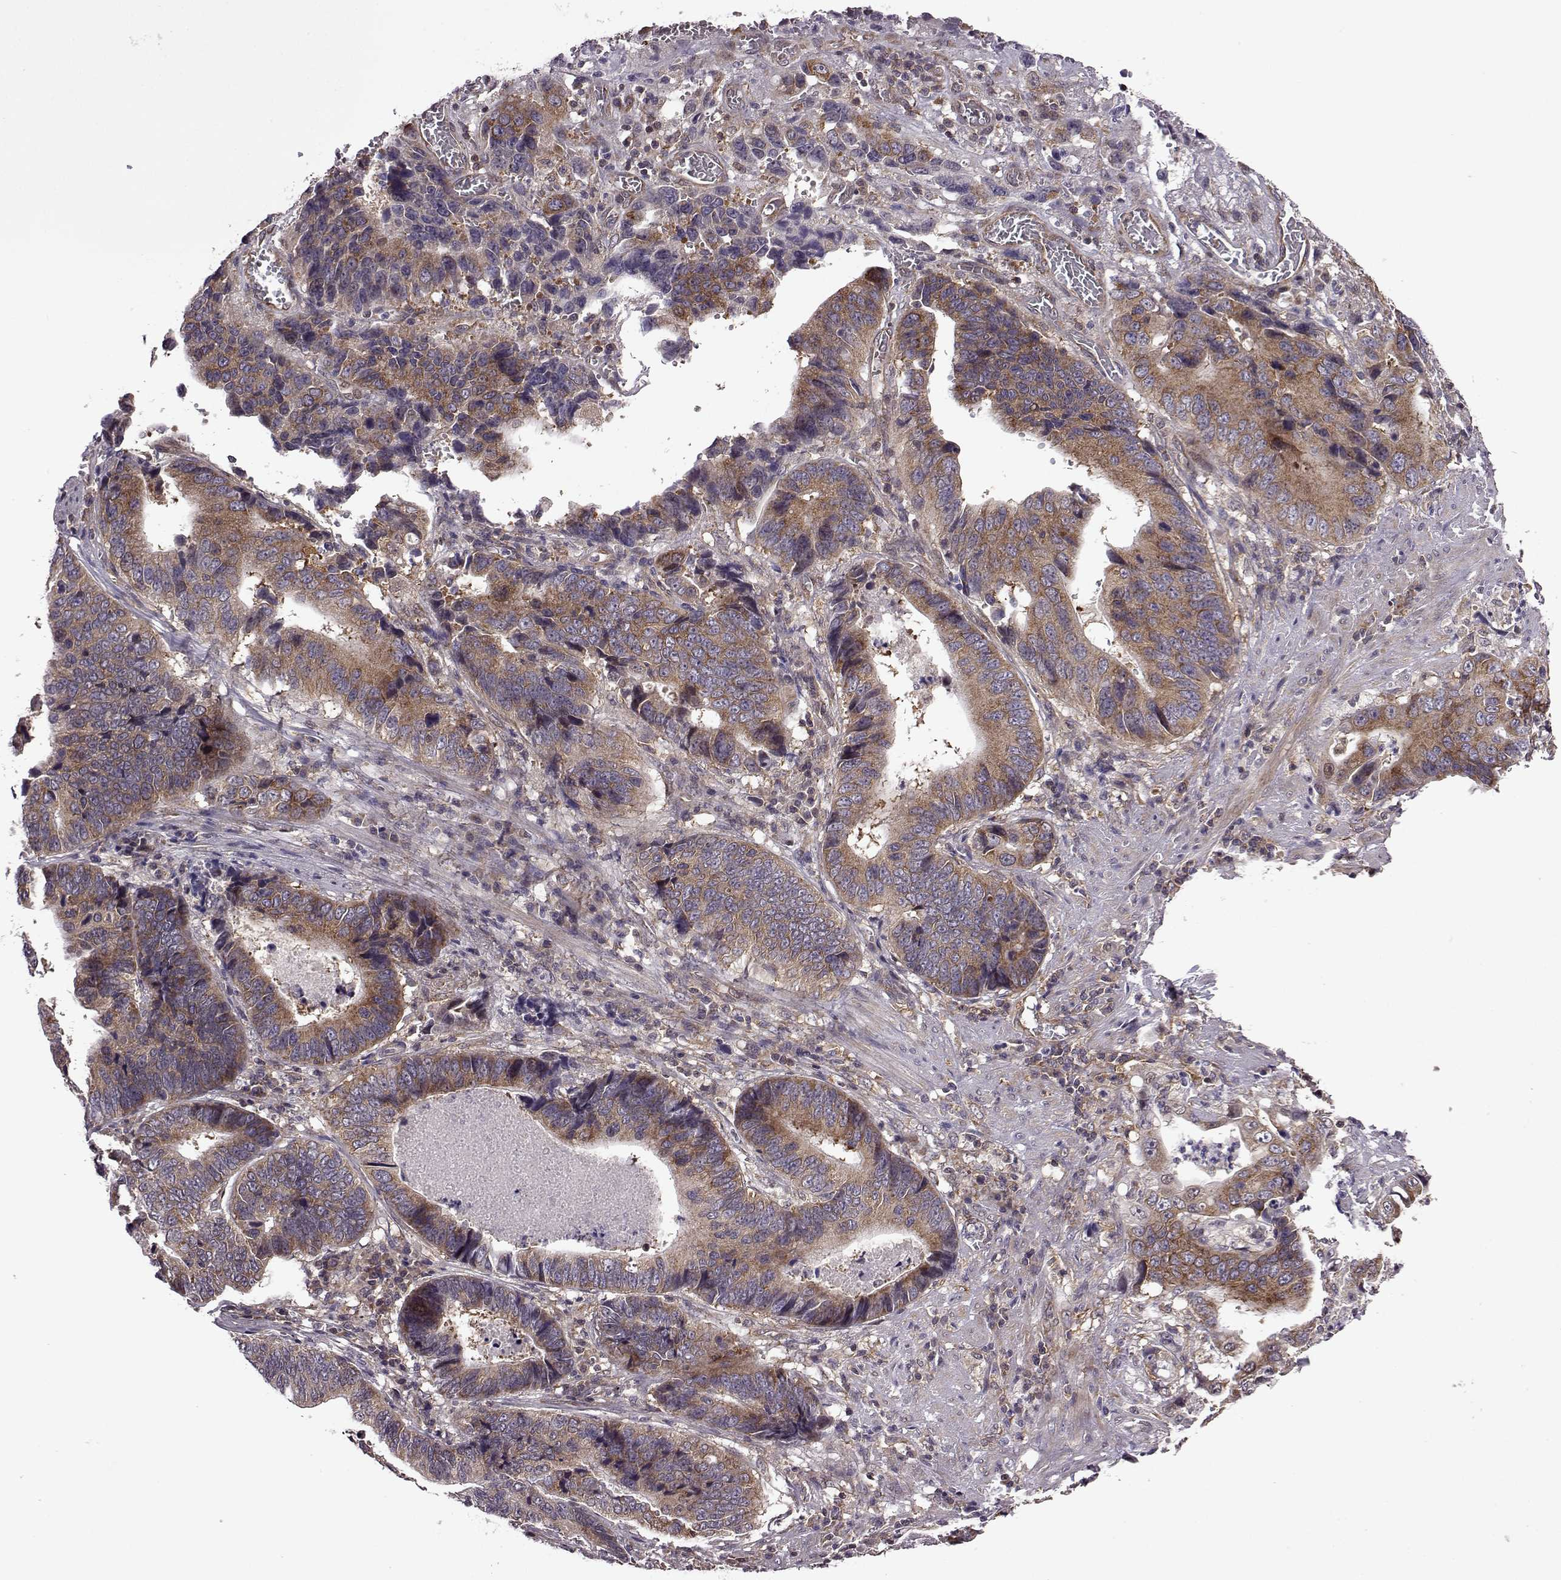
{"staining": {"intensity": "moderate", "quantity": ">75%", "location": "cytoplasmic/membranous"}, "tissue": "stomach cancer", "cell_type": "Tumor cells", "image_type": "cancer", "snomed": [{"axis": "morphology", "description": "Adenocarcinoma, NOS"}, {"axis": "topography", "description": "Stomach"}], "caption": "Adenocarcinoma (stomach) was stained to show a protein in brown. There is medium levels of moderate cytoplasmic/membranous positivity in about >75% of tumor cells. (Brightfield microscopy of DAB IHC at high magnification).", "gene": "URI1", "patient": {"sex": "male", "age": 84}}